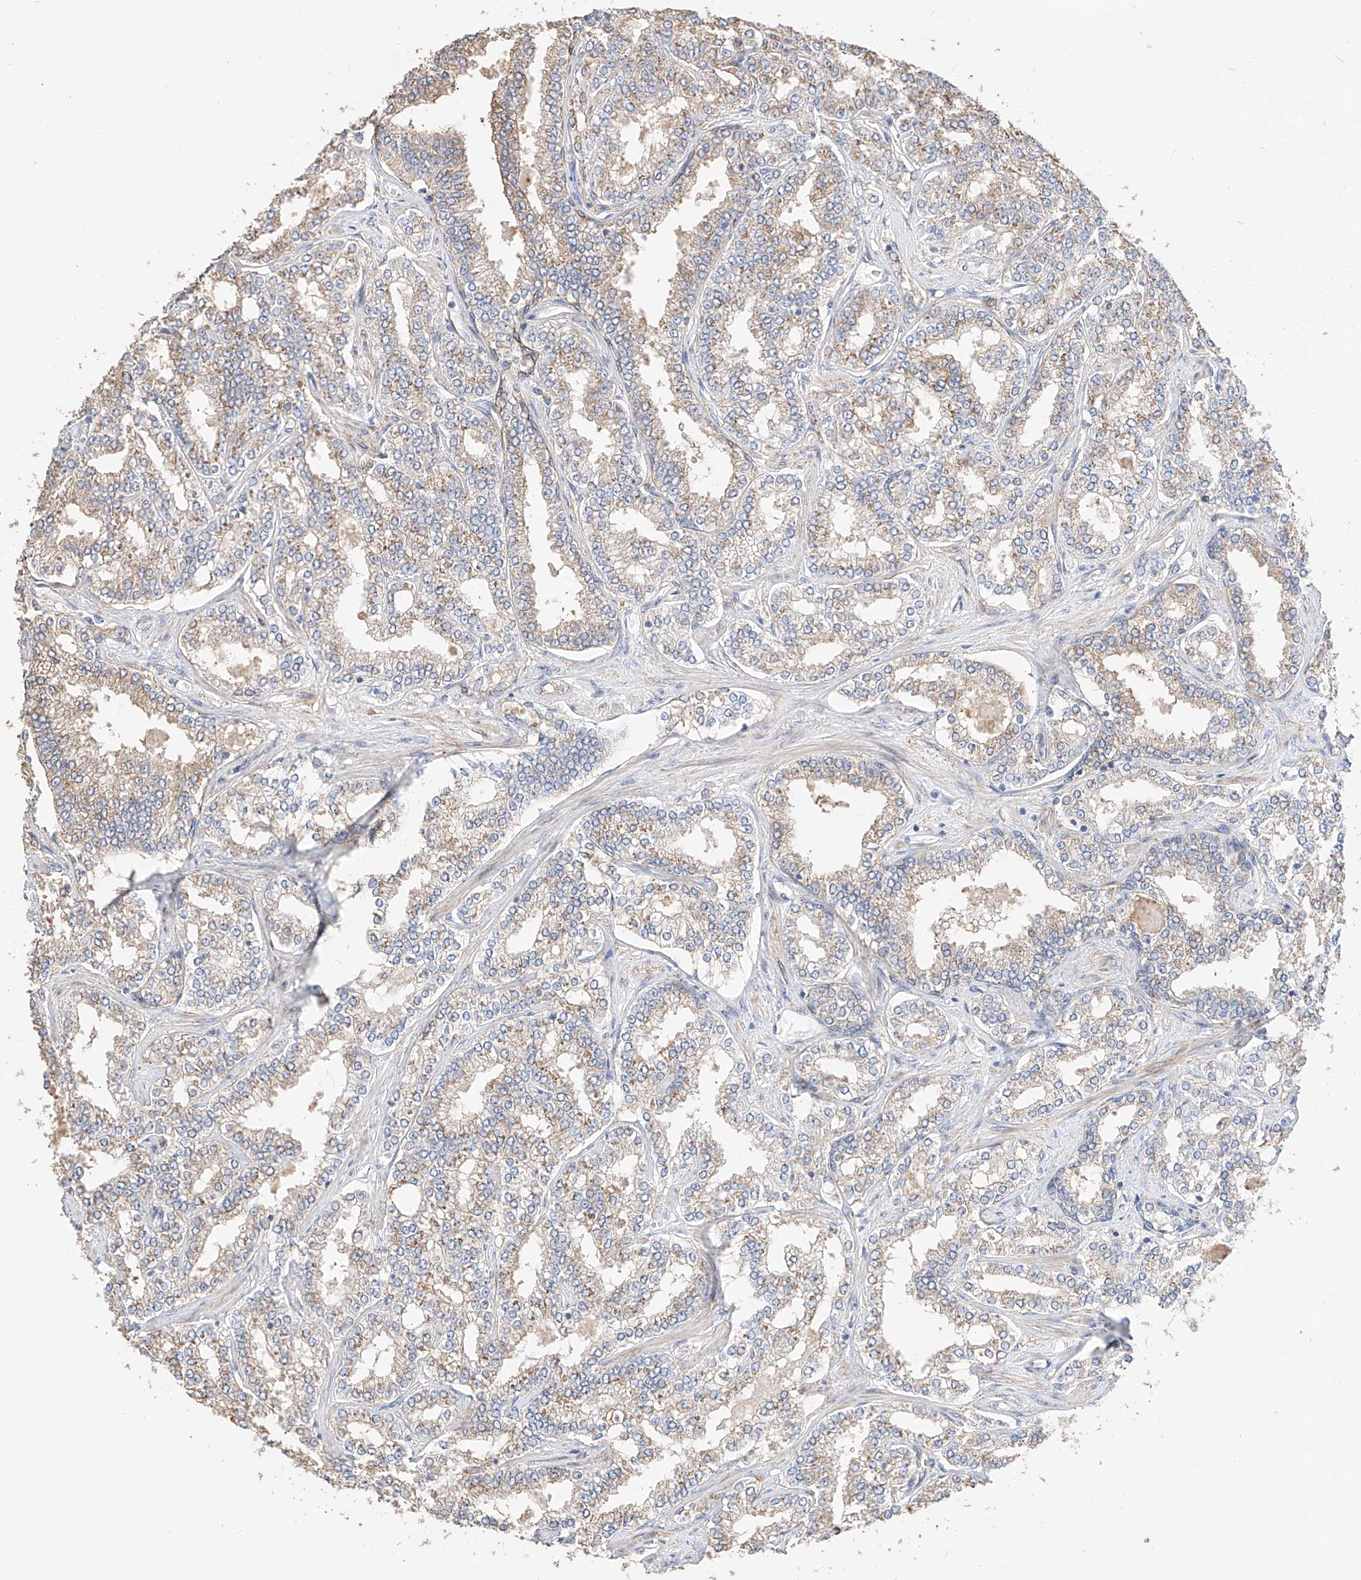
{"staining": {"intensity": "weak", "quantity": ">75%", "location": "cytoplasmic/membranous"}, "tissue": "prostate cancer", "cell_type": "Tumor cells", "image_type": "cancer", "snomed": [{"axis": "morphology", "description": "Normal tissue, NOS"}, {"axis": "morphology", "description": "Adenocarcinoma, High grade"}, {"axis": "topography", "description": "Prostate"}], "caption": "The immunohistochemical stain shows weak cytoplasmic/membranous staining in tumor cells of prostate cancer (high-grade adenocarcinoma) tissue. Immunohistochemistry stains the protein of interest in brown and the nuclei are stained blue.", "gene": "MOSPD1", "patient": {"sex": "male", "age": 83}}